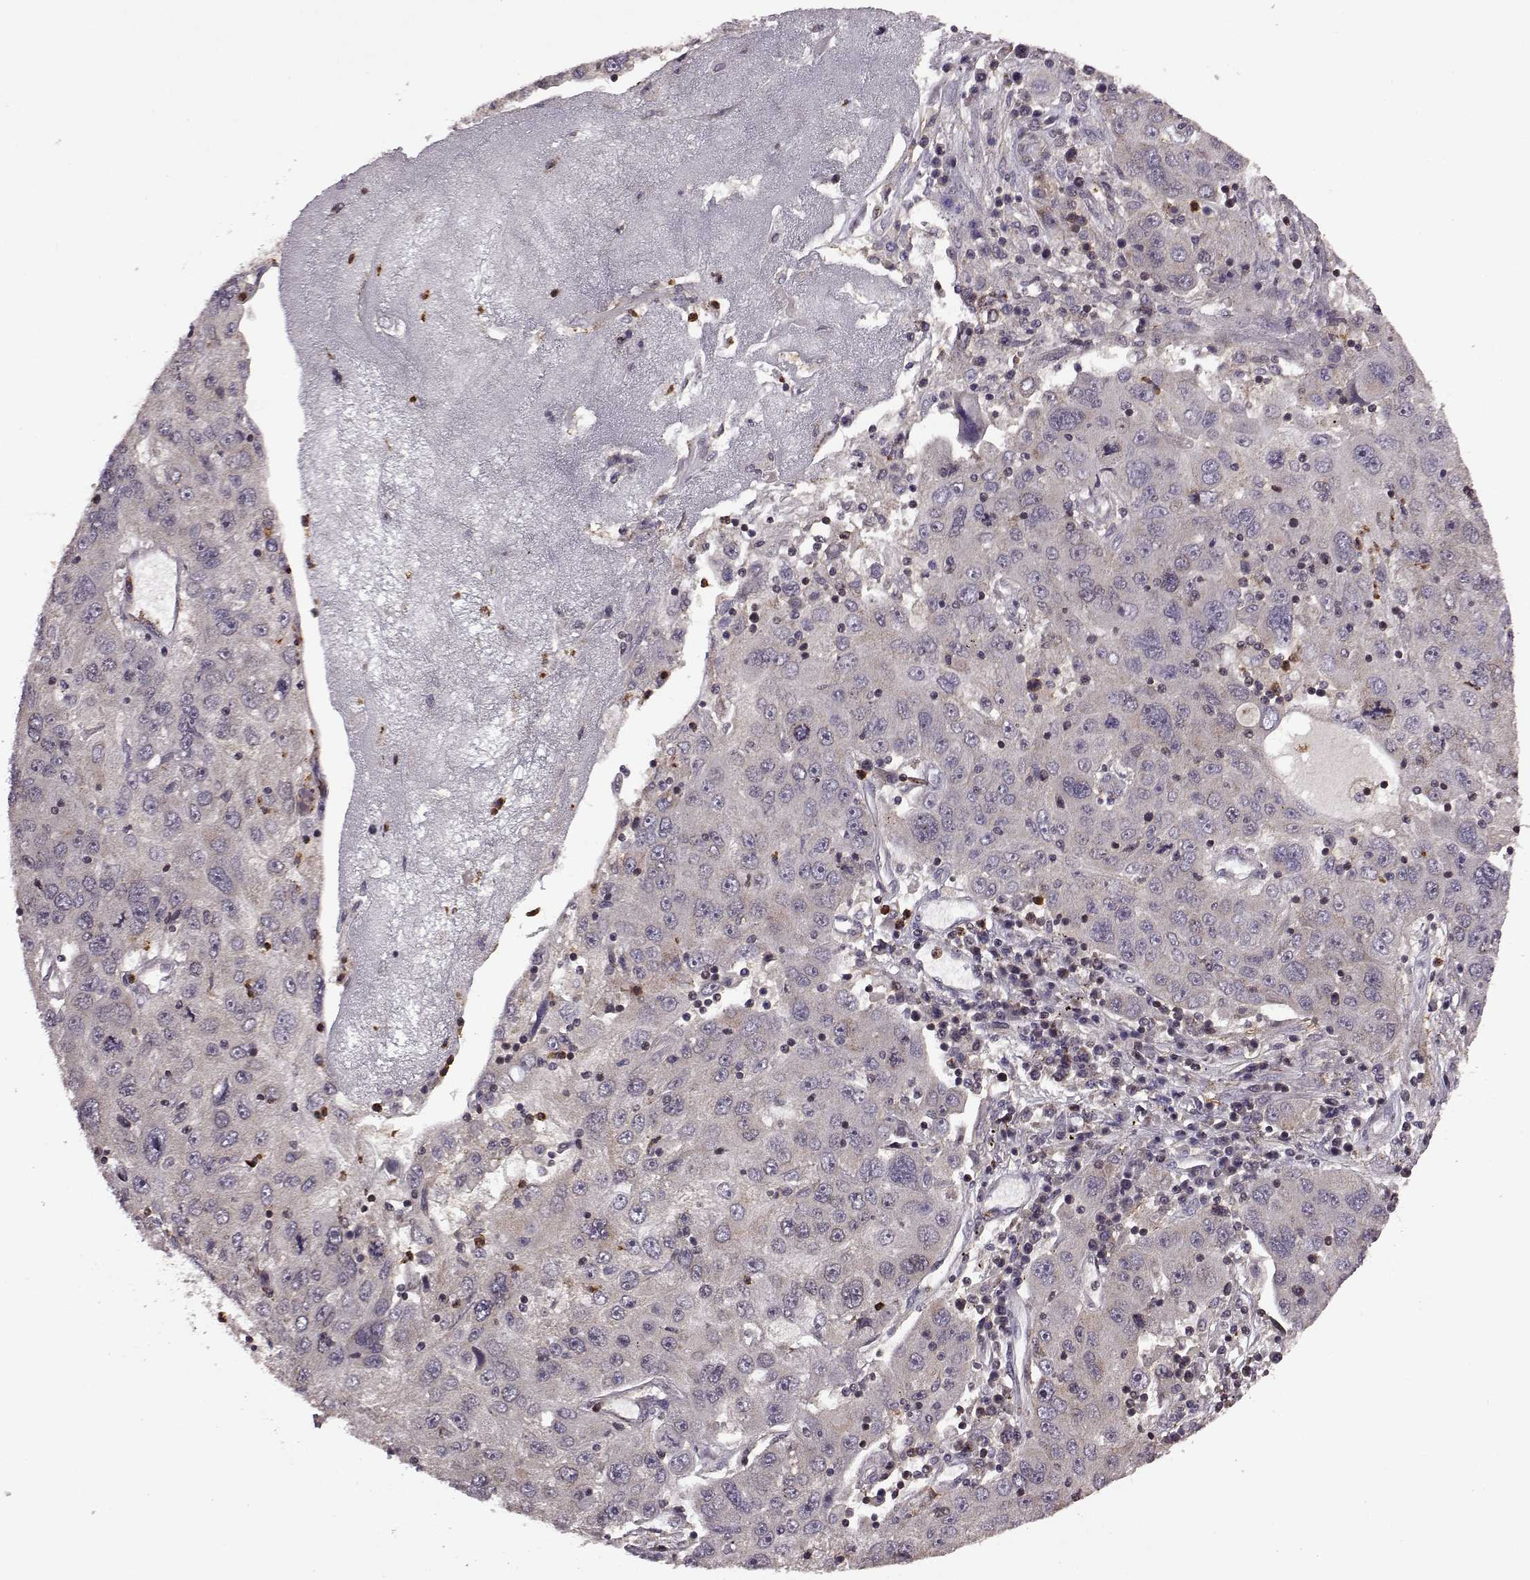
{"staining": {"intensity": "negative", "quantity": "none", "location": "none"}, "tissue": "stomach cancer", "cell_type": "Tumor cells", "image_type": "cancer", "snomed": [{"axis": "morphology", "description": "Adenocarcinoma, NOS"}, {"axis": "topography", "description": "Stomach"}], "caption": "Tumor cells show no significant protein staining in stomach adenocarcinoma.", "gene": "TRMU", "patient": {"sex": "male", "age": 56}}